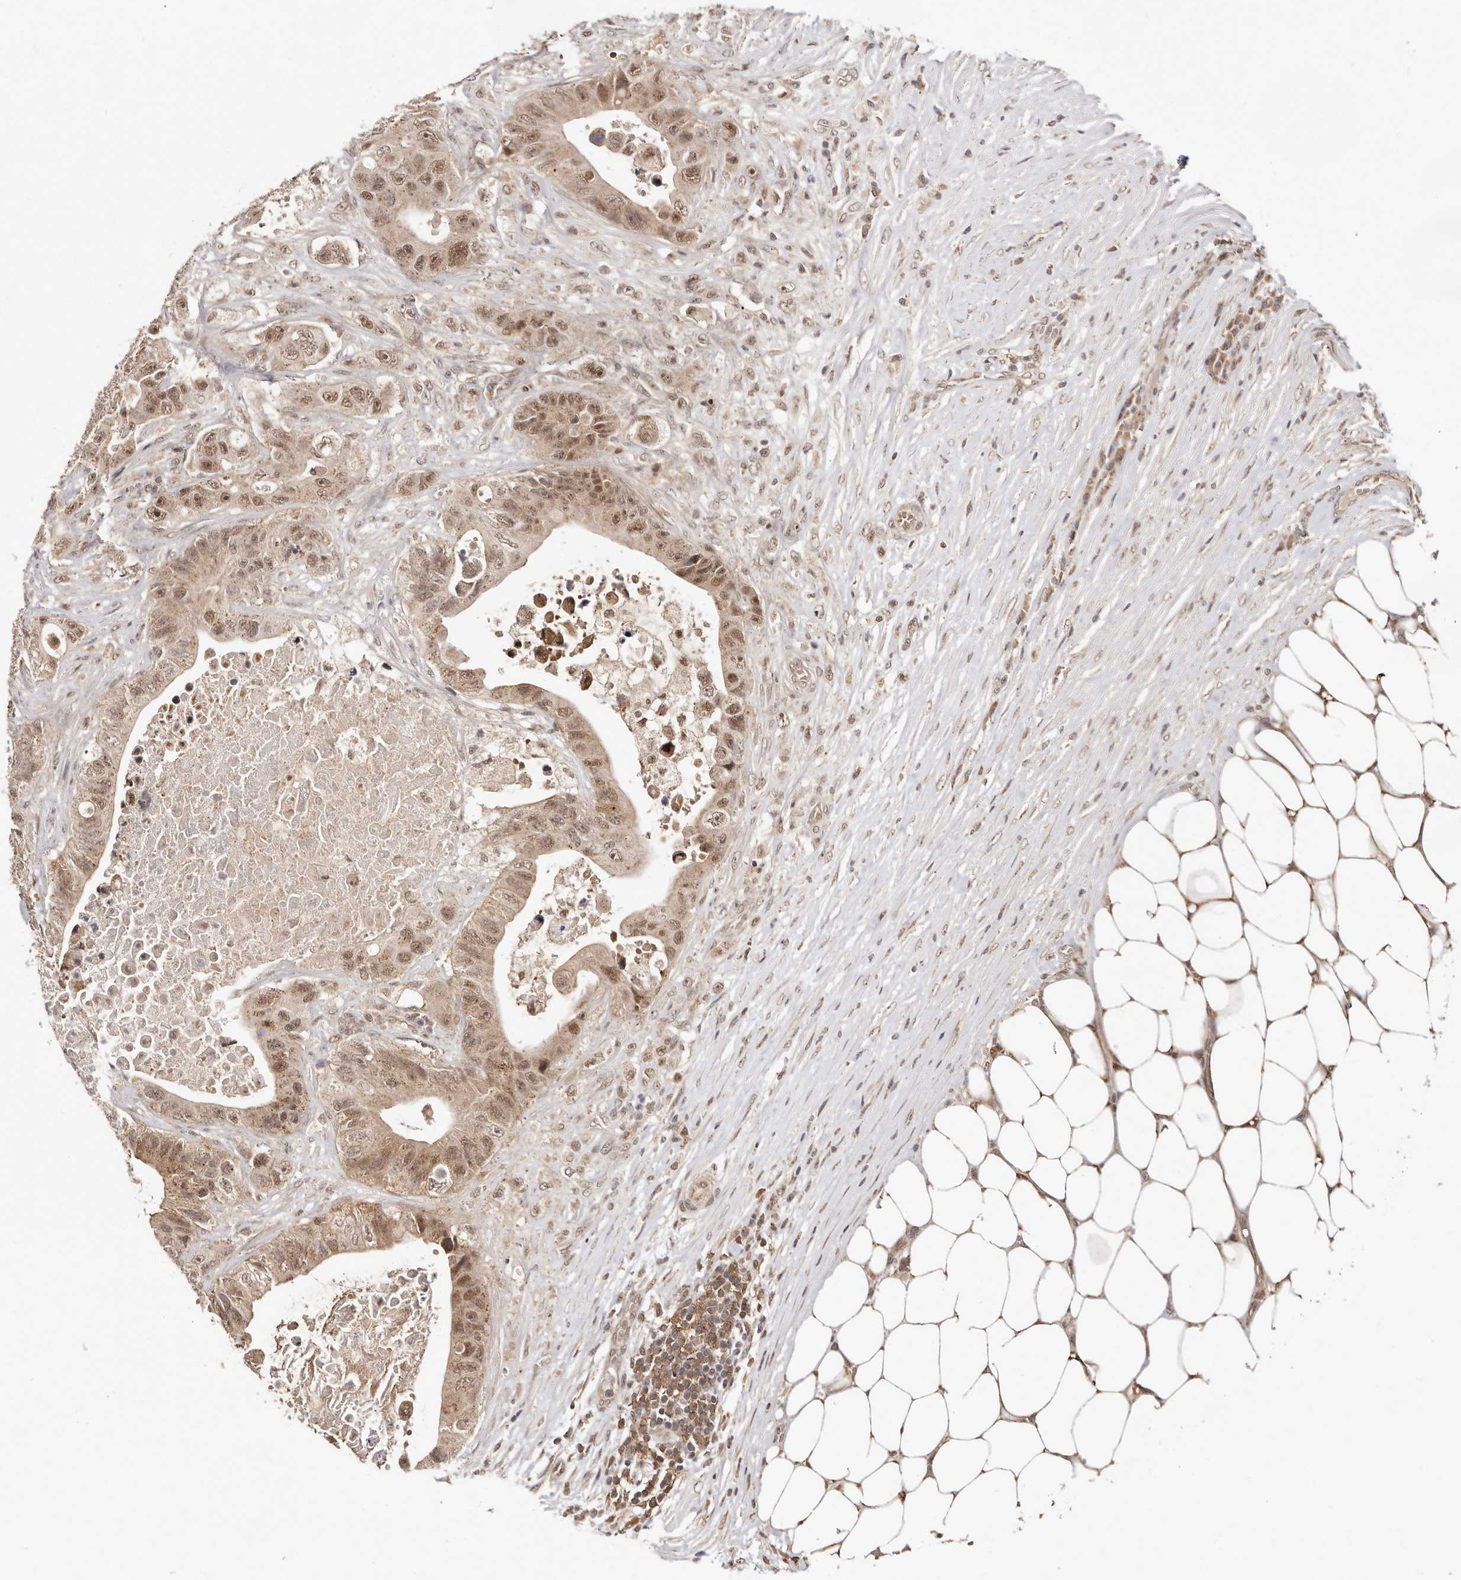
{"staining": {"intensity": "moderate", "quantity": ">75%", "location": "cytoplasmic/membranous,nuclear"}, "tissue": "colorectal cancer", "cell_type": "Tumor cells", "image_type": "cancer", "snomed": [{"axis": "morphology", "description": "Adenocarcinoma, NOS"}, {"axis": "topography", "description": "Colon"}], "caption": "High-power microscopy captured an immunohistochemistry (IHC) micrograph of colorectal cancer (adenocarcinoma), revealing moderate cytoplasmic/membranous and nuclear staining in approximately >75% of tumor cells.", "gene": "MED8", "patient": {"sex": "female", "age": 46}}